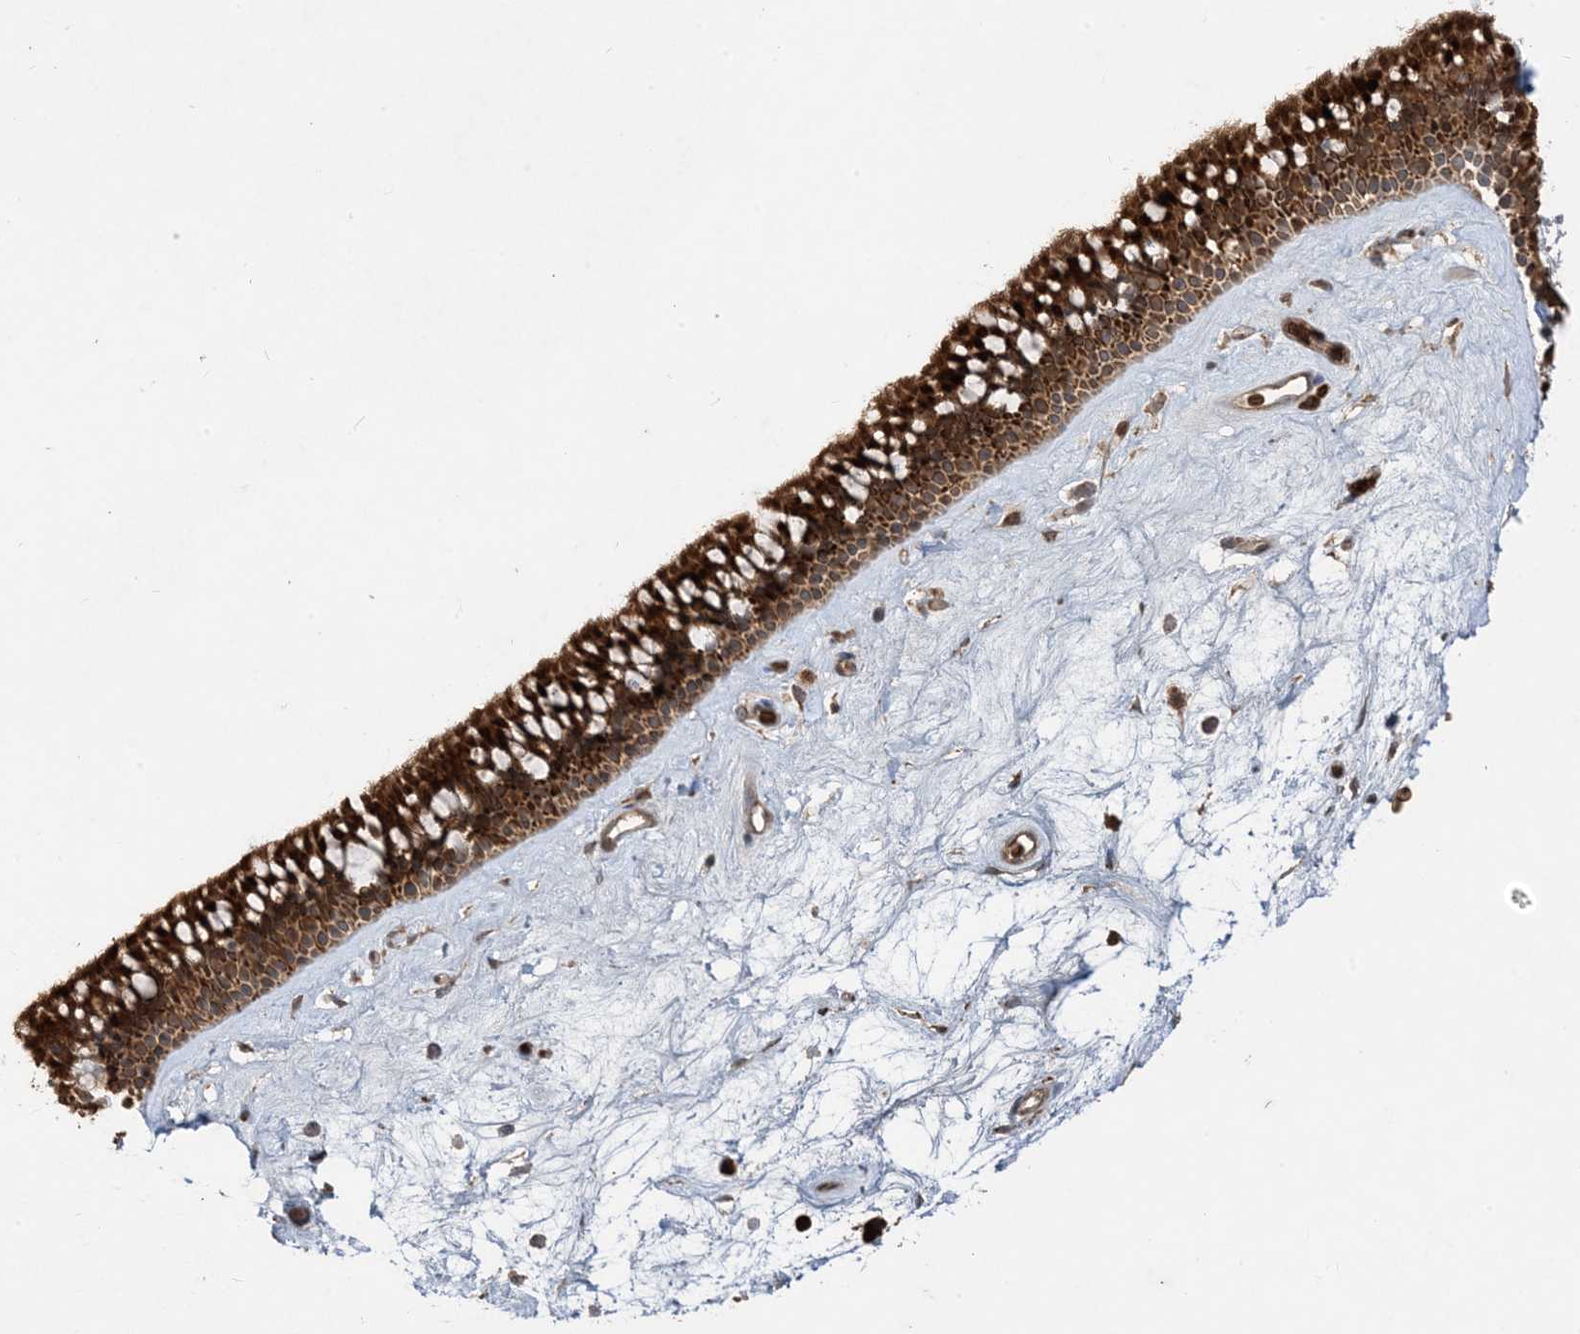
{"staining": {"intensity": "strong", "quantity": ">75%", "location": "cytoplasmic/membranous"}, "tissue": "nasopharynx", "cell_type": "Respiratory epithelial cells", "image_type": "normal", "snomed": [{"axis": "morphology", "description": "Normal tissue, NOS"}, {"axis": "topography", "description": "Nasopharynx"}], "caption": "Nasopharynx stained for a protein reveals strong cytoplasmic/membranous positivity in respiratory epithelial cells. The staining was performed using DAB, with brown indicating positive protein expression. Nuclei are stained blue with hematoxylin.", "gene": "PUSL1", "patient": {"sex": "male", "age": 64}}